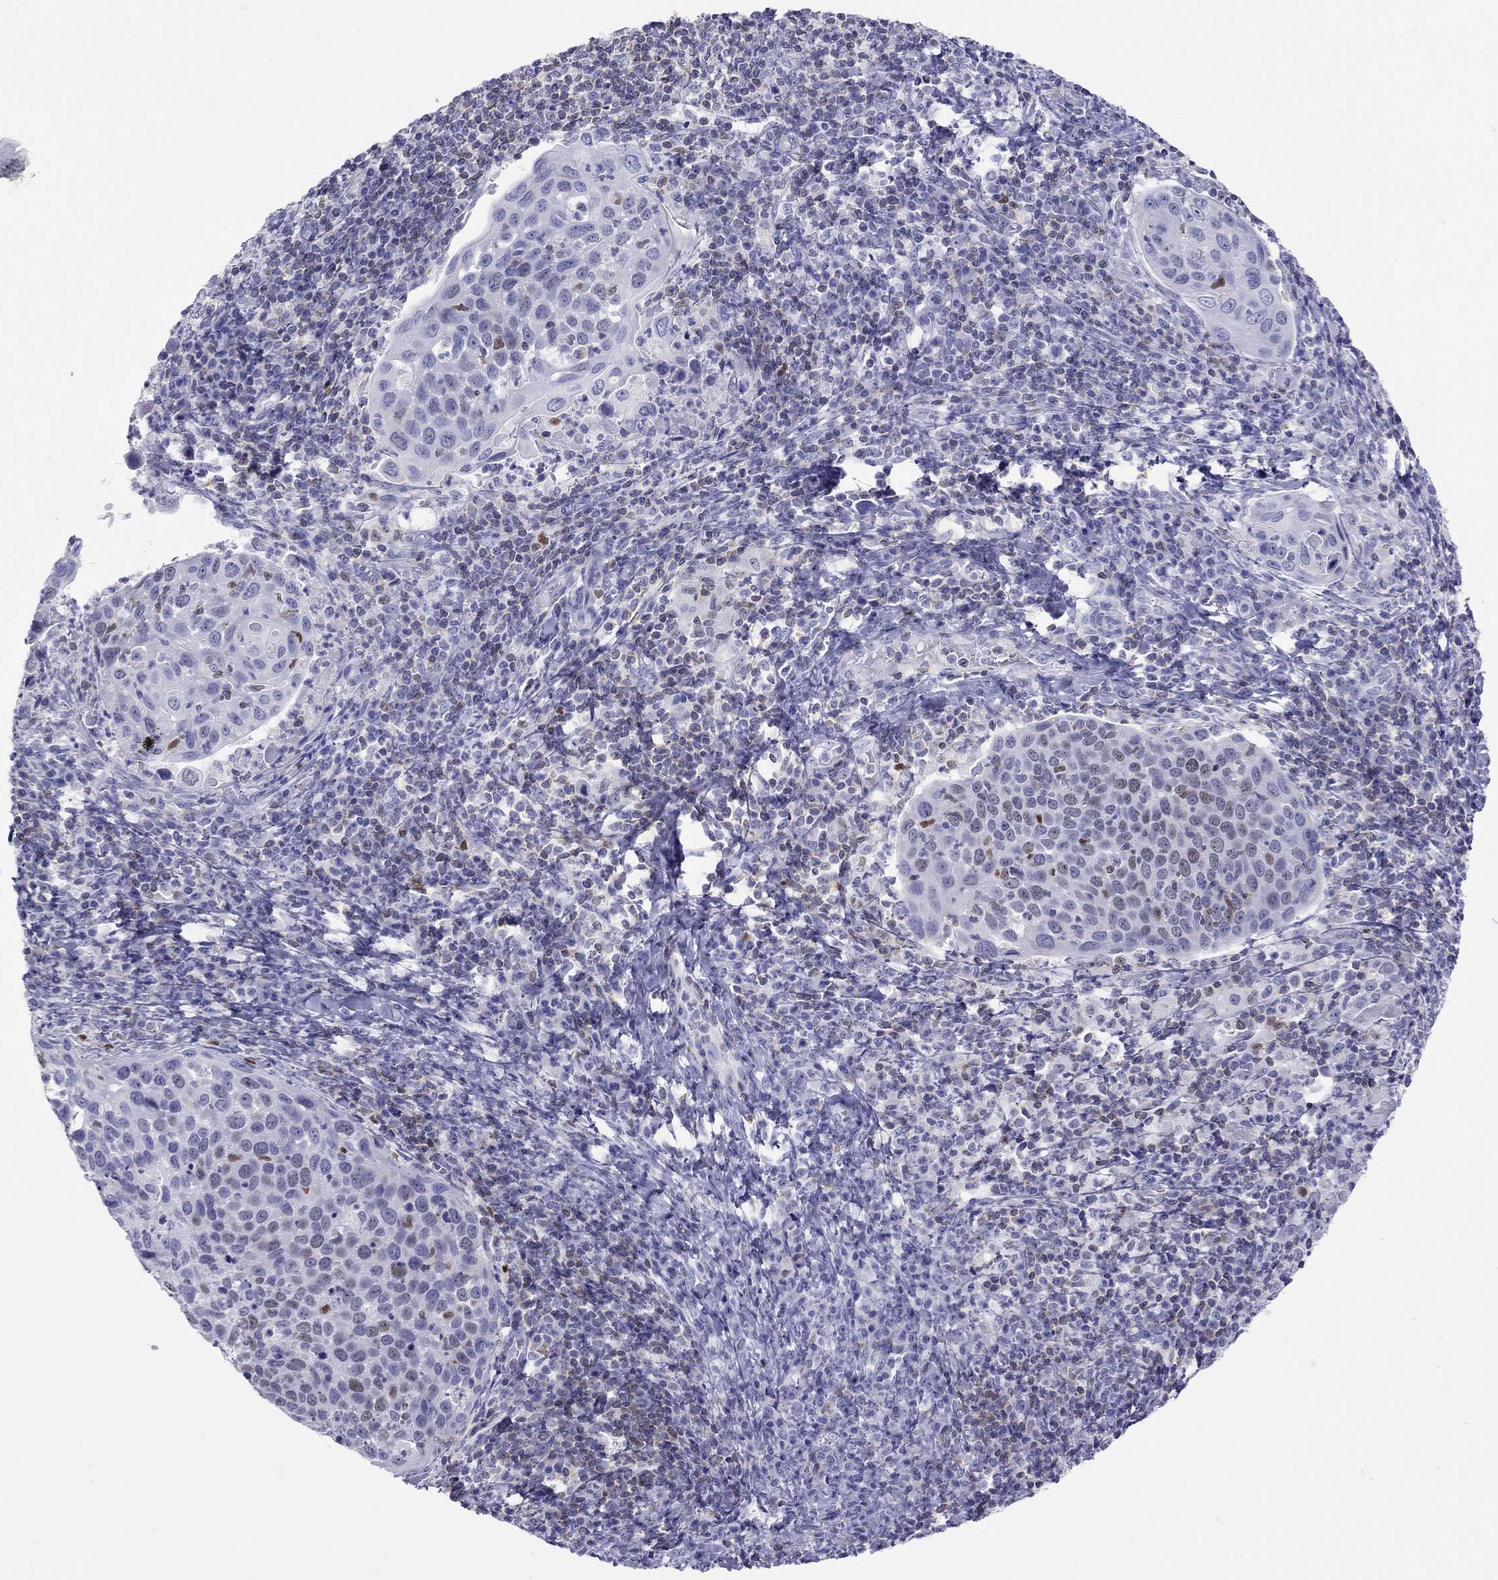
{"staining": {"intensity": "negative", "quantity": "none", "location": "none"}, "tissue": "cervical cancer", "cell_type": "Tumor cells", "image_type": "cancer", "snomed": [{"axis": "morphology", "description": "Squamous cell carcinoma, NOS"}, {"axis": "topography", "description": "Cervix"}], "caption": "DAB (3,3'-diaminobenzidine) immunohistochemical staining of human cervical cancer (squamous cell carcinoma) exhibits no significant expression in tumor cells. The staining was performed using DAB to visualize the protein expression in brown, while the nuclei were stained in blue with hematoxylin (Magnification: 20x).", "gene": "STAG3", "patient": {"sex": "female", "age": 54}}